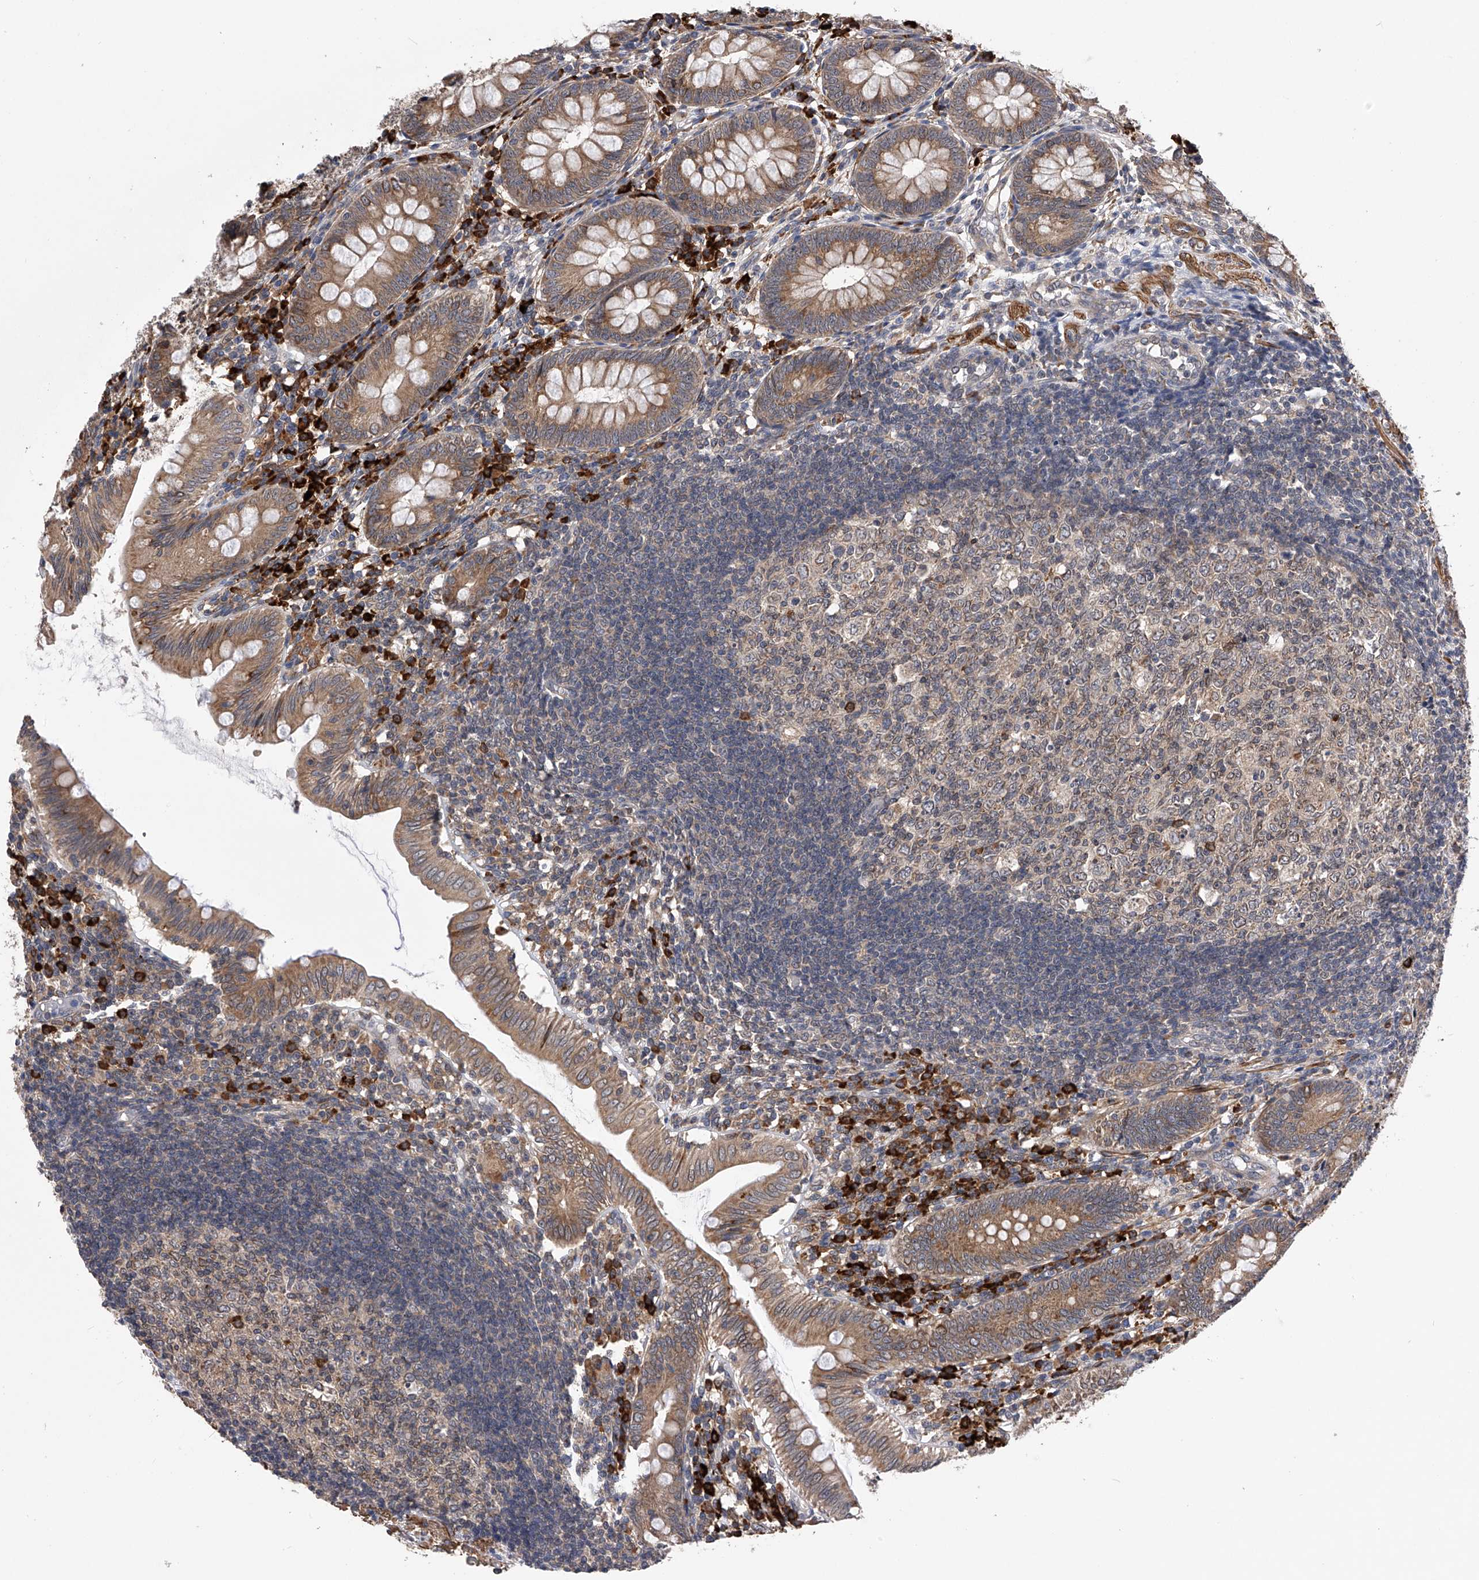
{"staining": {"intensity": "moderate", "quantity": ">75%", "location": "cytoplasmic/membranous"}, "tissue": "appendix", "cell_type": "Glandular cells", "image_type": "normal", "snomed": [{"axis": "morphology", "description": "Normal tissue, NOS"}, {"axis": "topography", "description": "Appendix"}], "caption": "A histopathology image of human appendix stained for a protein reveals moderate cytoplasmic/membranous brown staining in glandular cells. The protein is stained brown, and the nuclei are stained in blue (DAB (3,3'-diaminobenzidine) IHC with brightfield microscopy, high magnification).", "gene": "SPOCK1", "patient": {"sex": "male", "age": 14}}